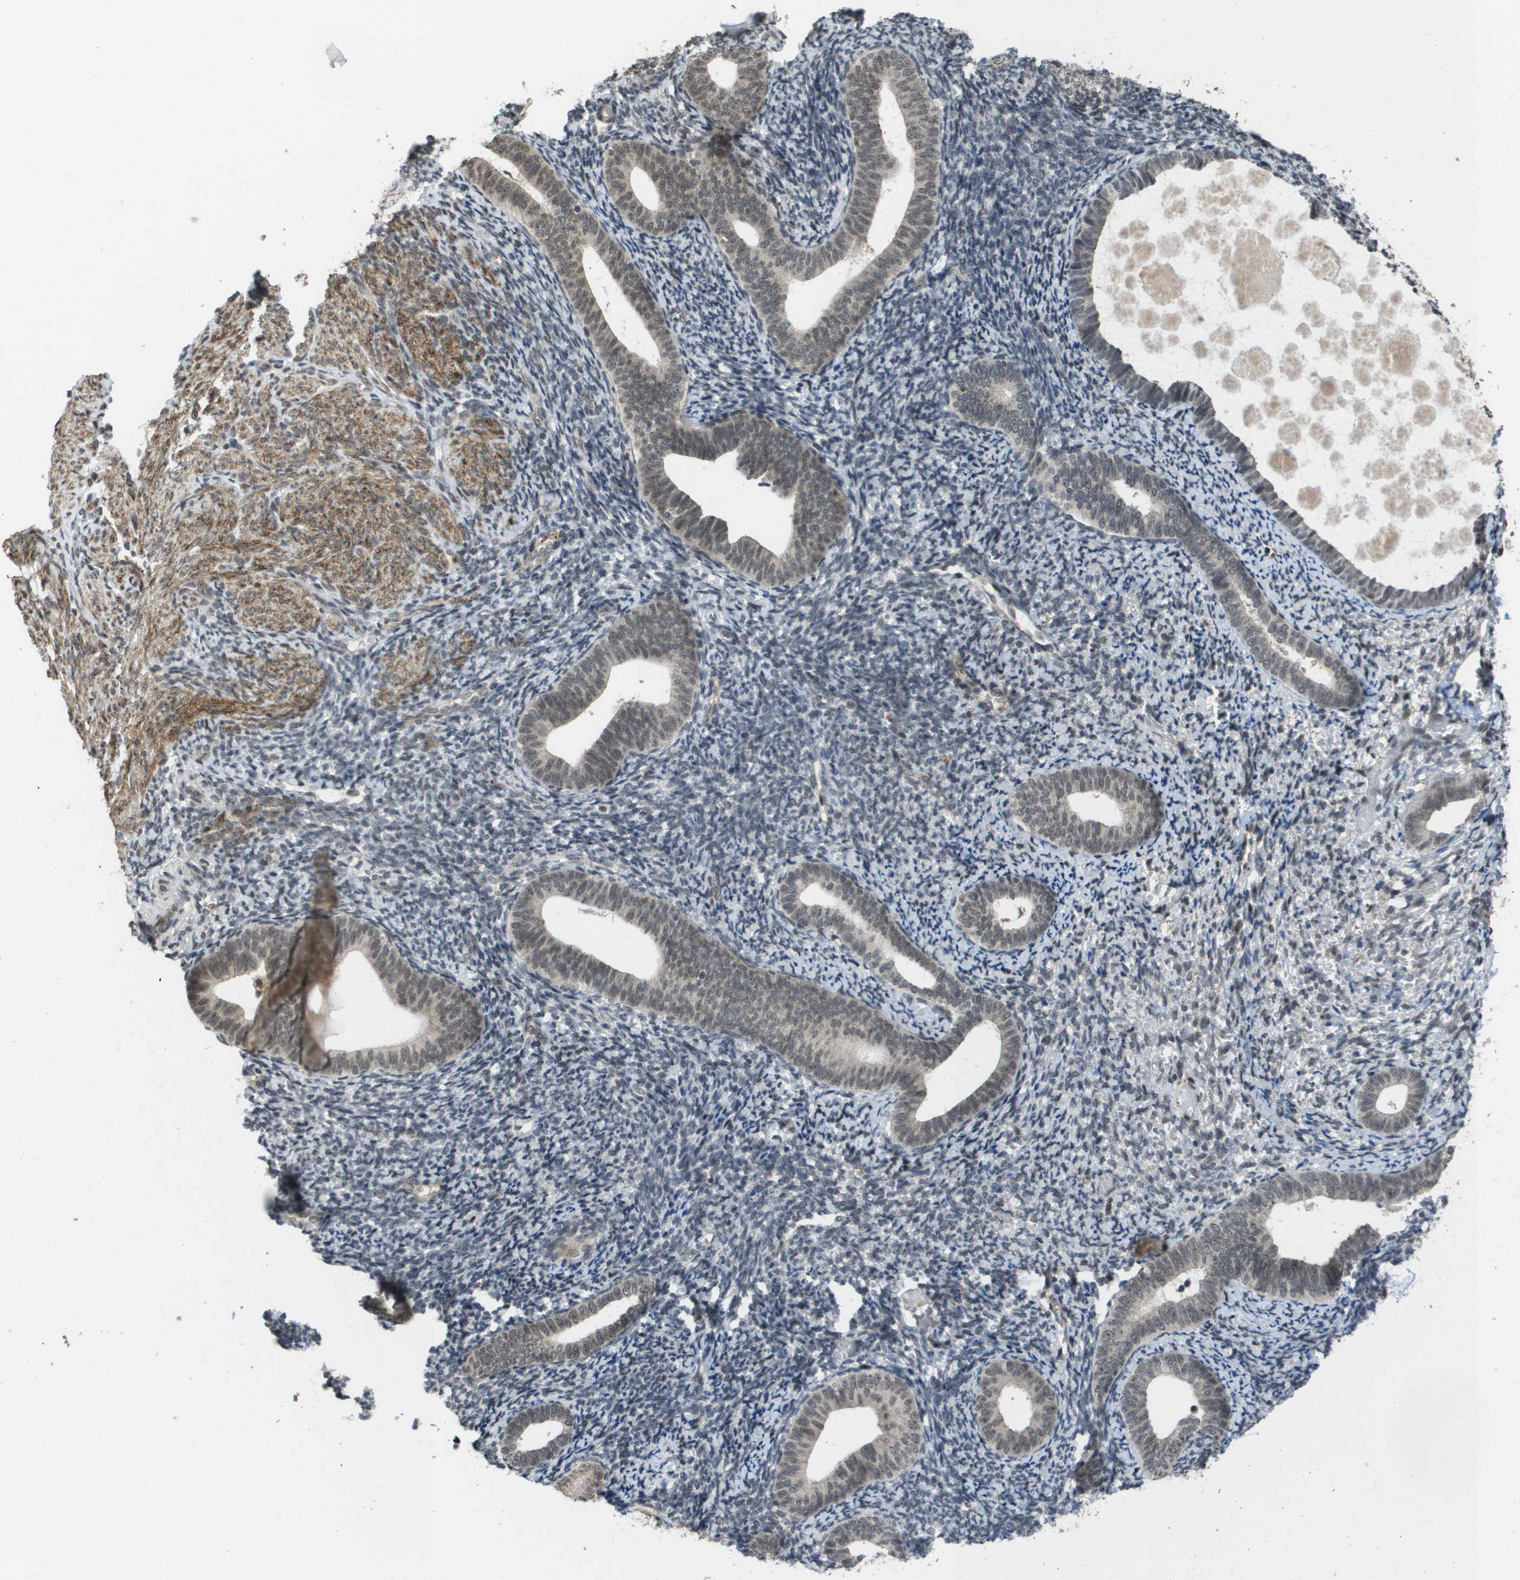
{"staining": {"intensity": "weak", "quantity": "25%-75%", "location": "nuclear"}, "tissue": "endometrium", "cell_type": "Cells in endometrial stroma", "image_type": "normal", "snomed": [{"axis": "morphology", "description": "Normal tissue, NOS"}, {"axis": "topography", "description": "Endometrium"}], "caption": "Immunohistochemical staining of unremarkable human endometrium displays 25%-75% levels of weak nuclear protein positivity in approximately 25%-75% of cells in endometrial stroma. (IHC, brightfield microscopy, high magnification).", "gene": "KAT5", "patient": {"sex": "female", "age": 66}}